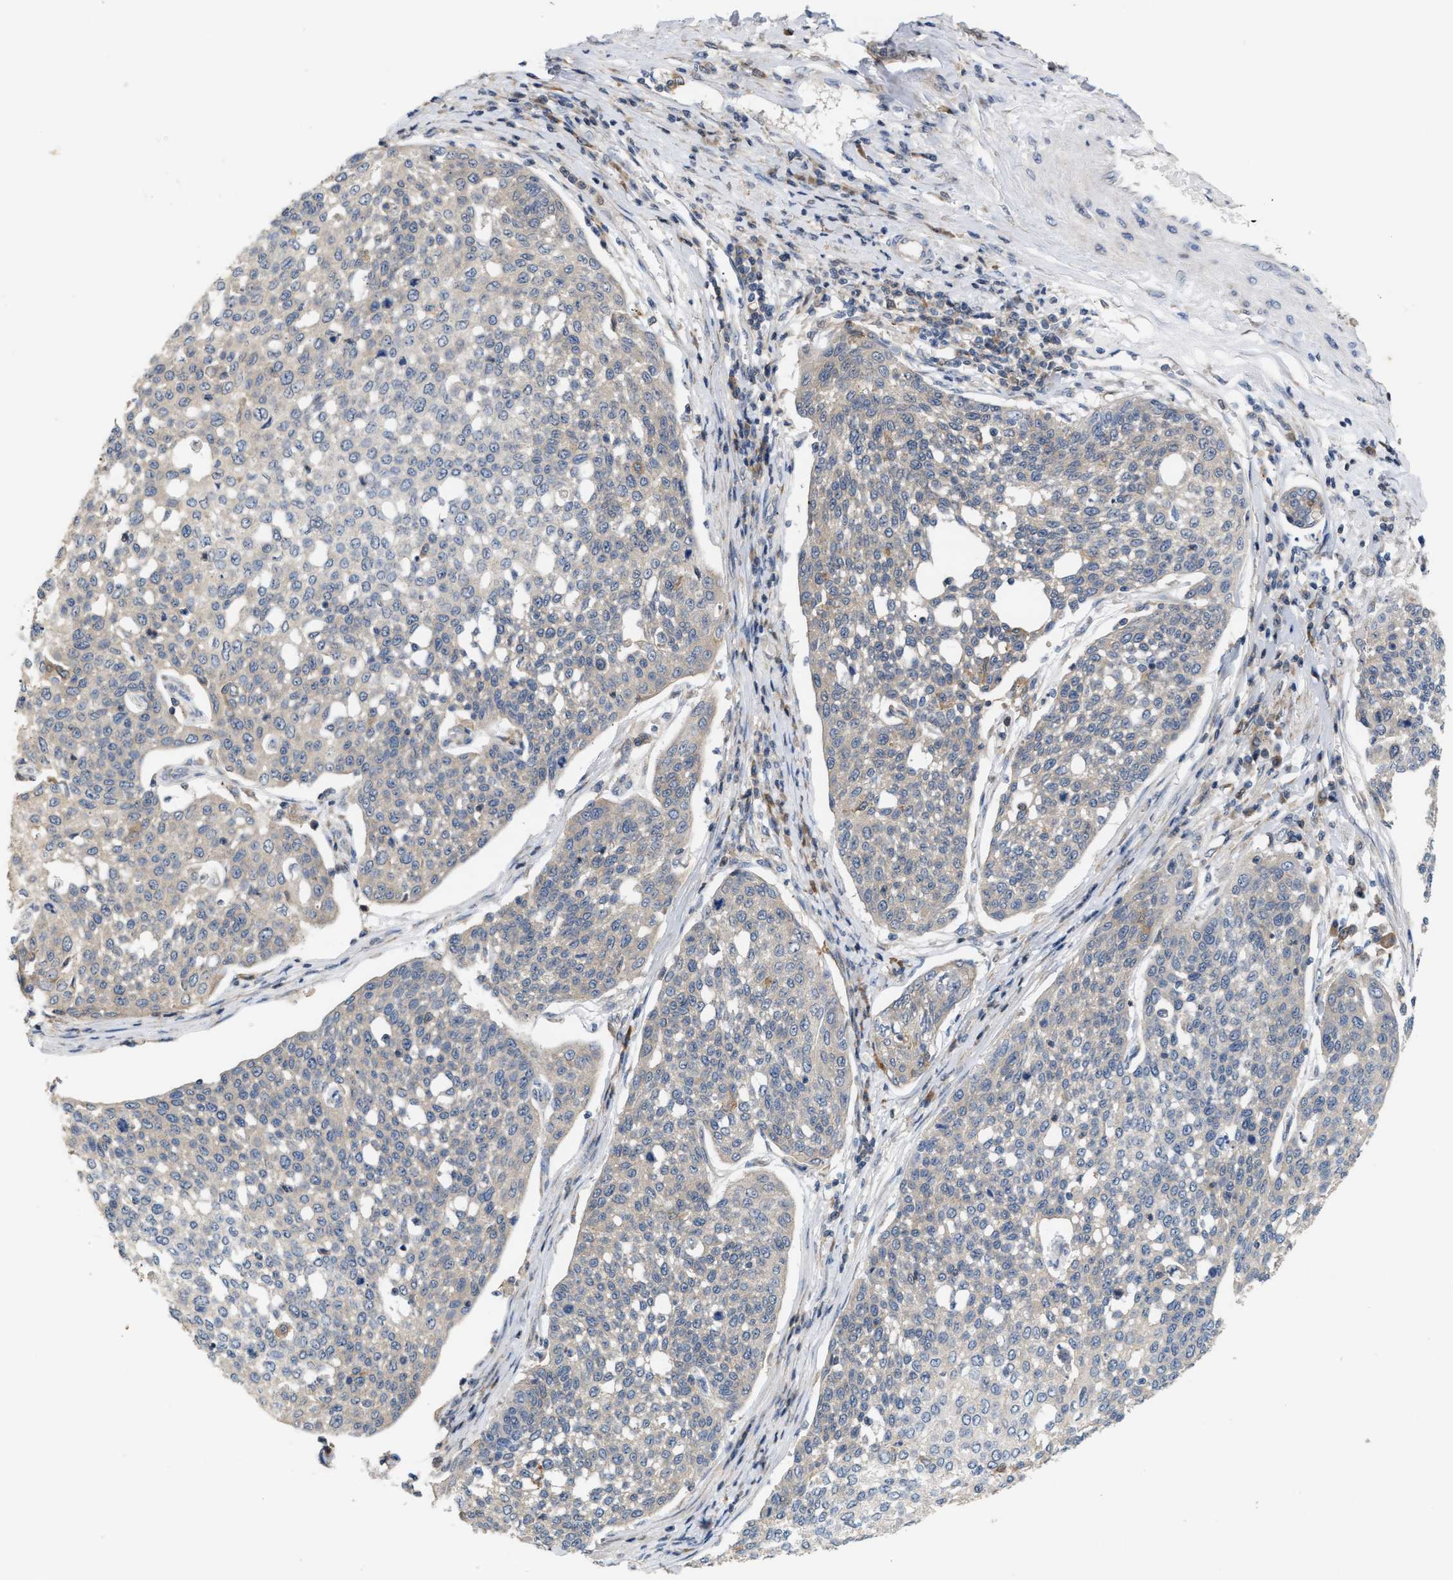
{"staining": {"intensity": "negative", "quantity": "none", "location": "none"}, "tissue": "cervical cancer", "cell_type": "Tumor cells", "image_type": "cancer", "snomed": [{"axis": "morphology", "description": "Squamous cell carcinoma, NOS"}, {"axis": "topography", "description": "Cervix"}], "caption": "Immunohistochemistry (IHC) of cervical cancer (squamous cell carcinoma) reveals no staining in tumor cells.", "gene": "DBNL", "patient": {"sex": "female", "age": 34}}